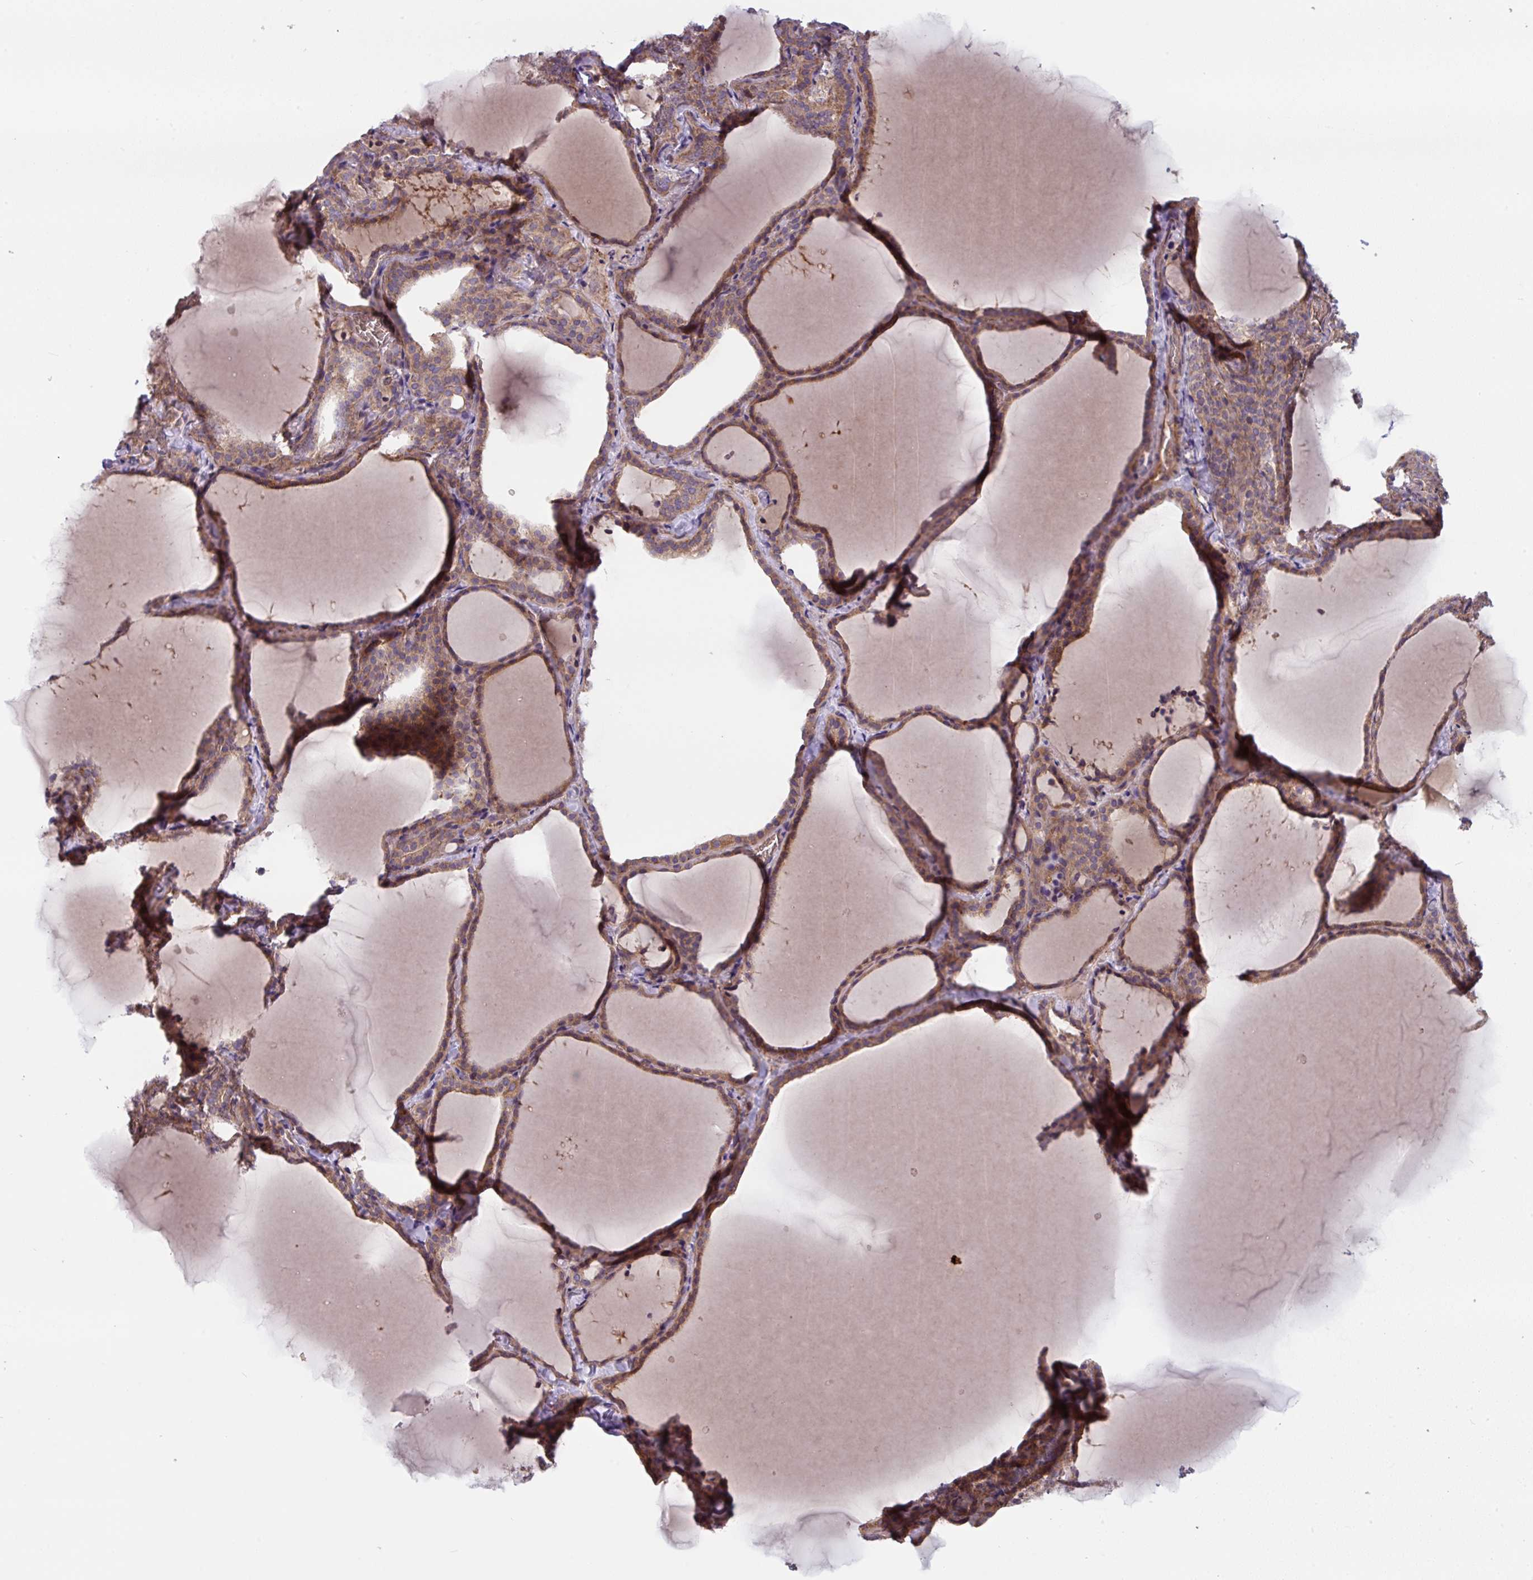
{"staining": {"intensity": "moderate", "quantity": ">75%", "location": "cytoplasmic/membranous"}, "tissue": "thyroid gland", "cell_type": "Glandular cells", "image_type": "normal", "snomed": [{"axis": "morphology", "description": "Normal tissue, NOS"}, {"axis": "topography", "description": "Thyroid gland"}], "caption": "Thyroid gland was stained to show a protein in brown. There is medium levels of moderate cytoplasmic/membranous positivity in approximately >75% of glandular cells. Ihc stains the protein in brown and the nuclei are stained blue.", "gene": "APOBEC3D", "patient": {"sex": "female", "age": 22}}